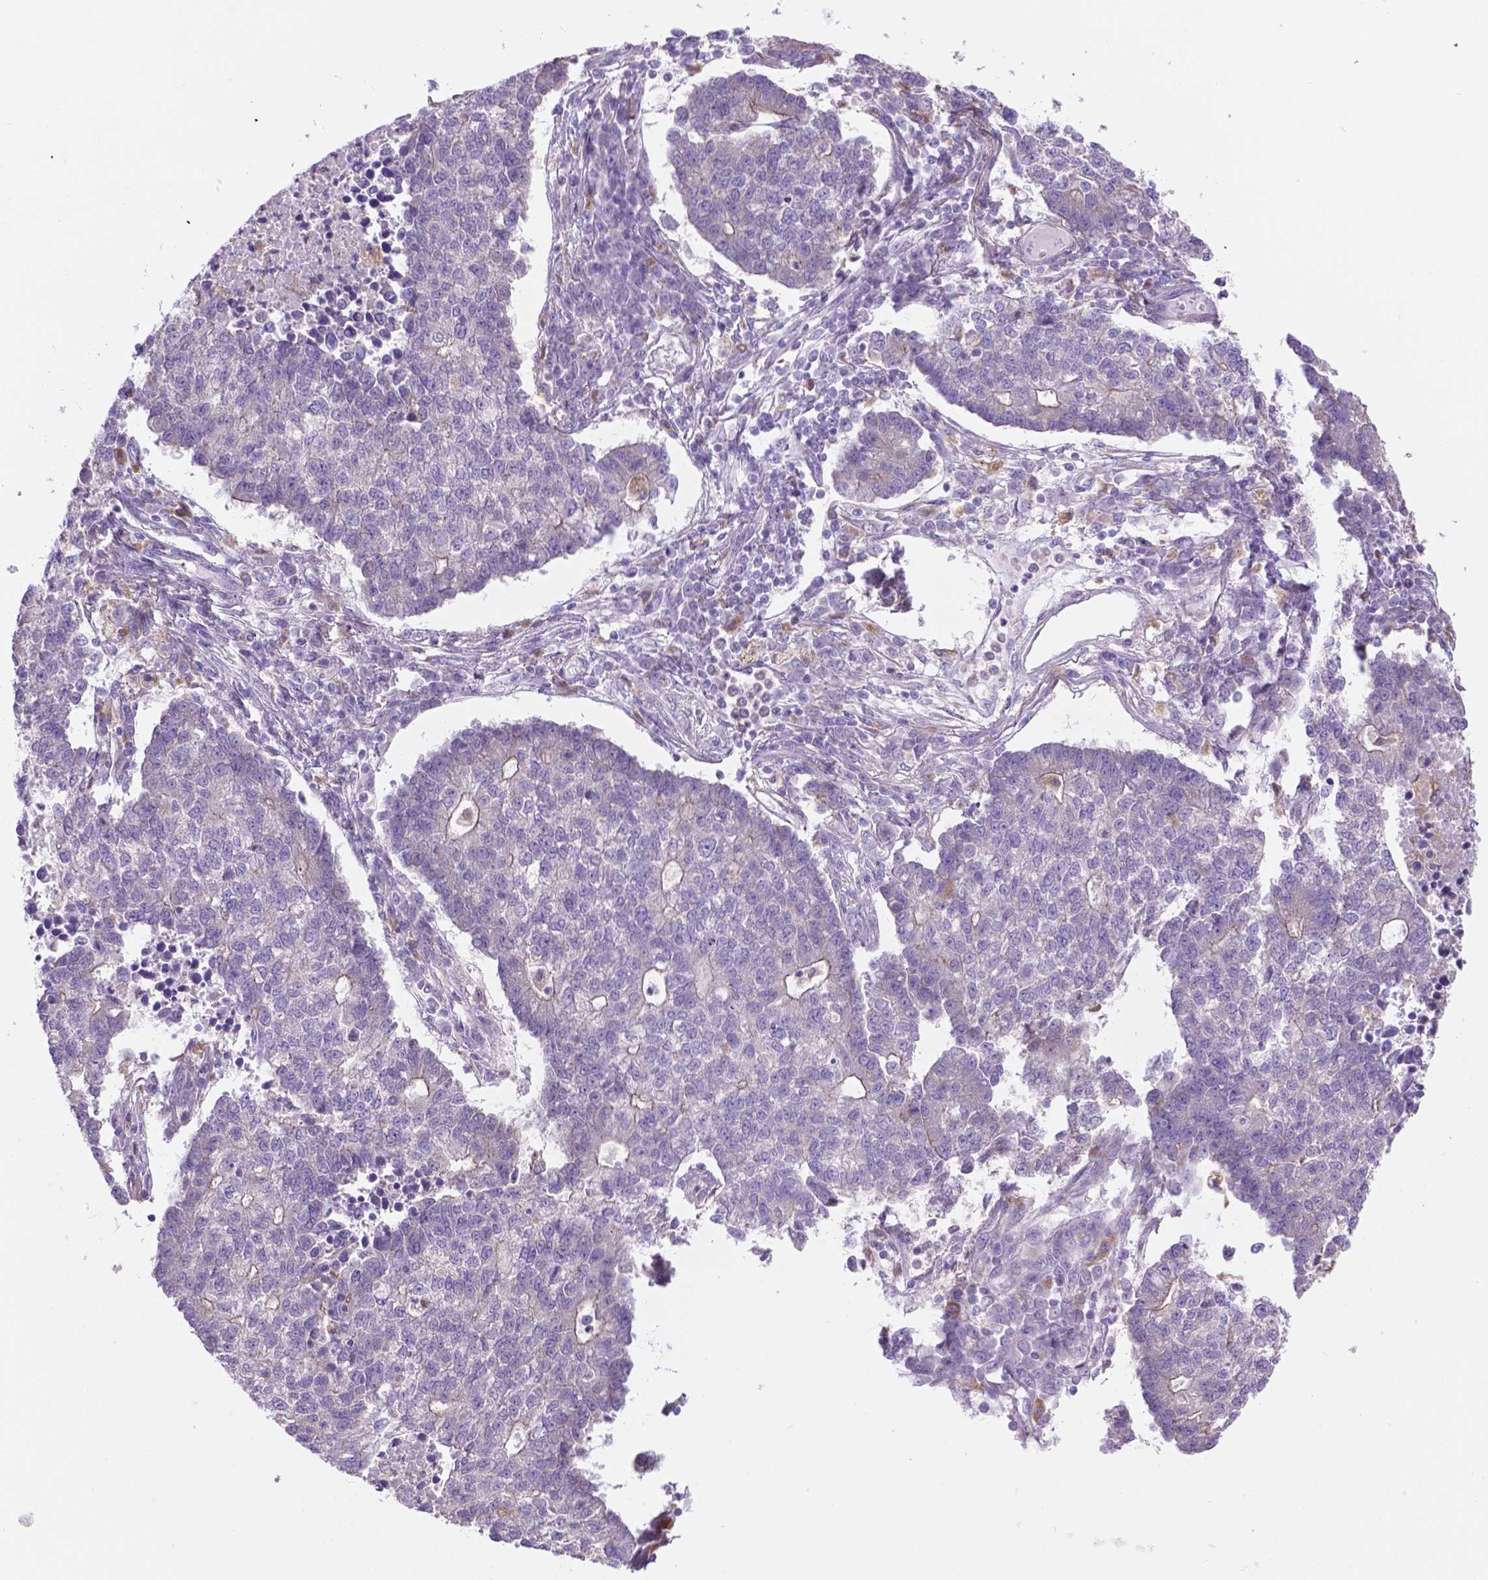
{"staining": {"intensity": "negative", "quantity": "none", "location": "none"}, "tissue": "lung cancer", "cell_type": "Tumor cells", "image_type": "cancer", "snomed": [{"axis": "morphology", "description": "Adenocarcinoma, NOS"}, {"axis": "topography", "description": "Lung"}], "caption": "IHC of human adenocarcinoma (lung) displays no positivity in tumor cells.", "gene": "CDH7", "patient": {"sex": "male", "age": 57}}